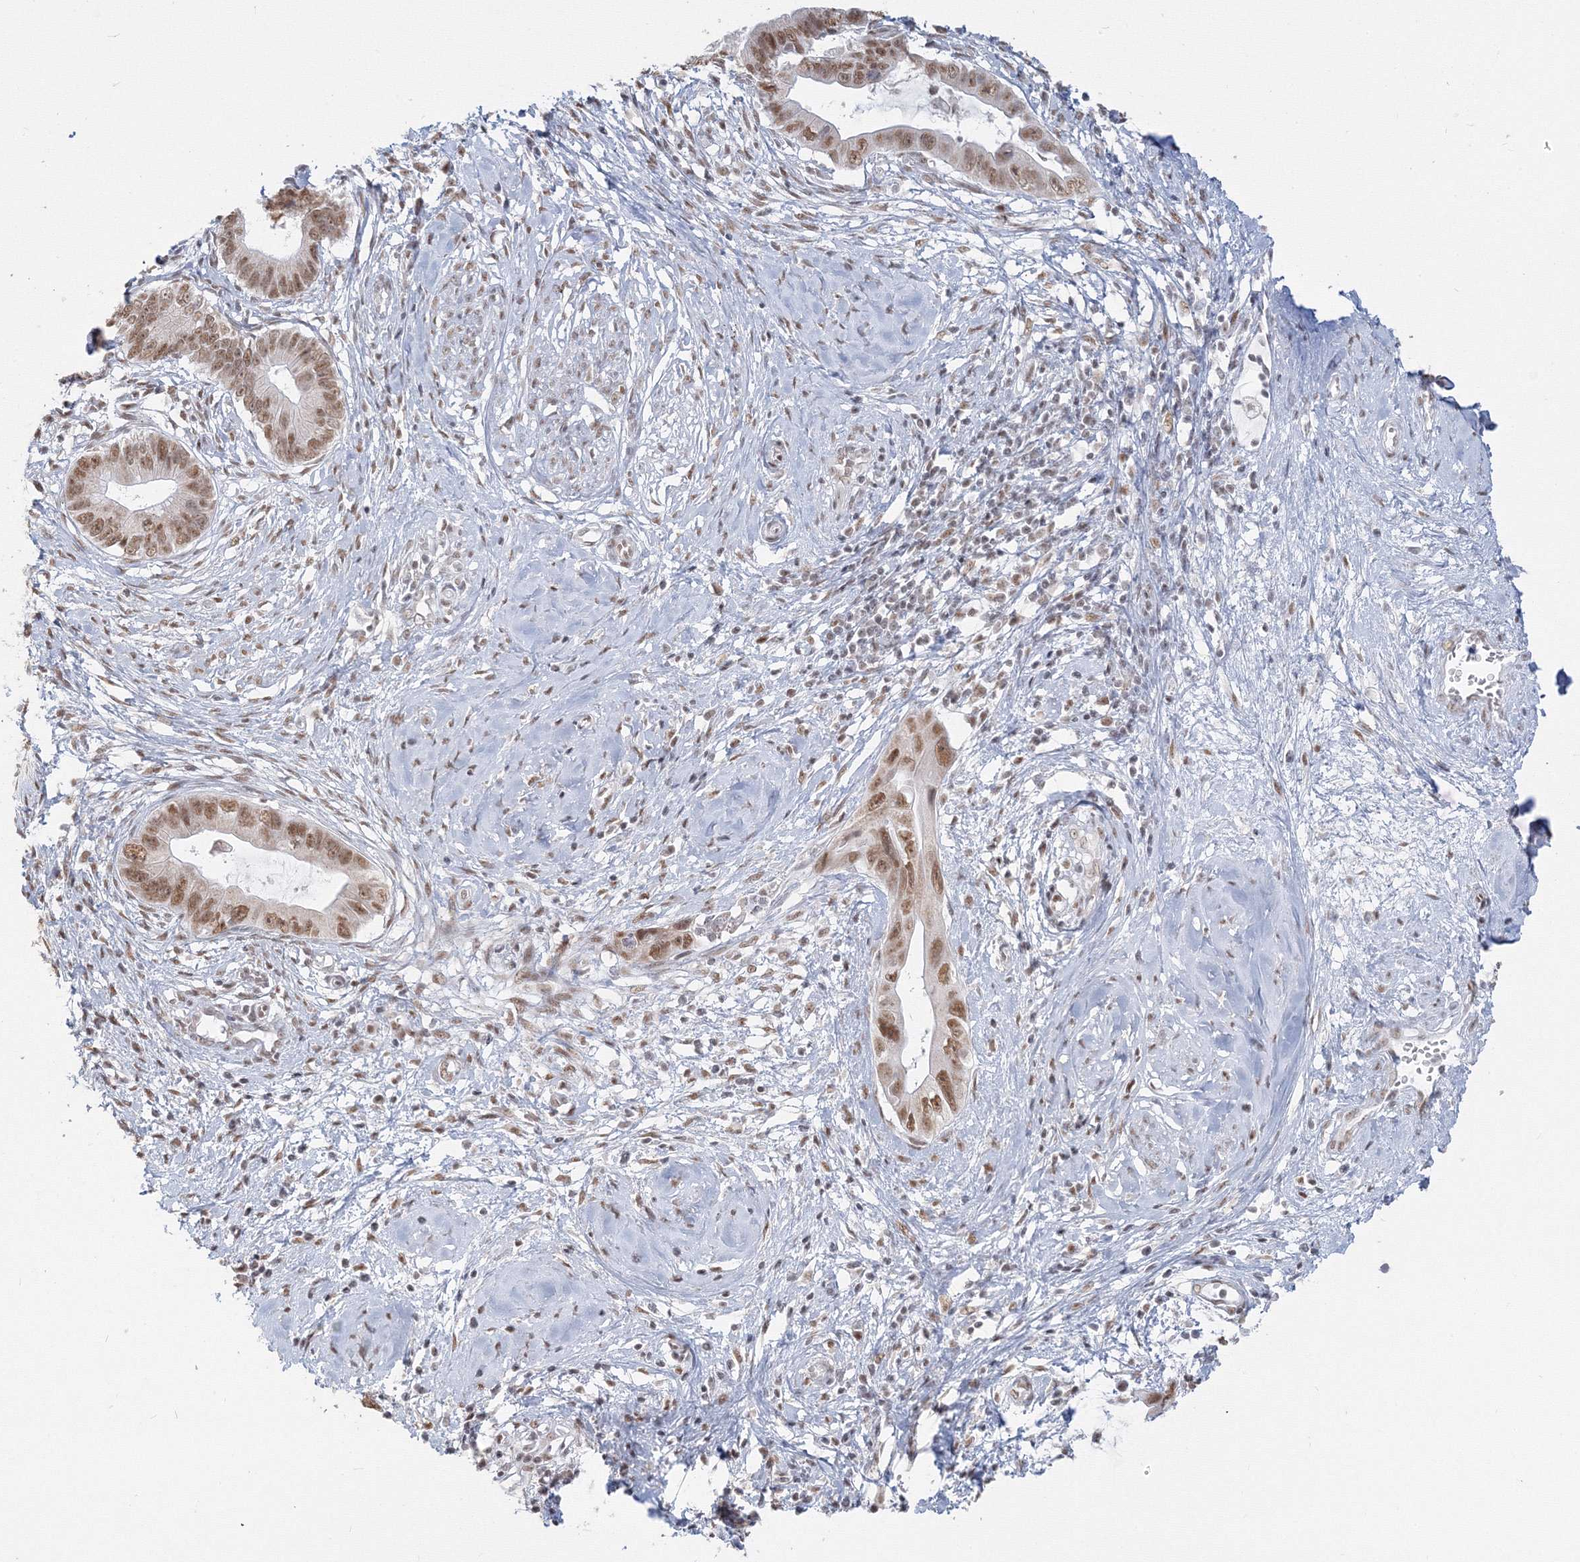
{"staining": {"intensity": "moderate", "quantity": ">75%", "location": "nuclear"}, "tissue": "cervical cancer", "cell_type": "Tumor cells", "image_type": "cancer", "snomed": [{"axis": "morphology", "description": "Adenocarcinoma, NOS"}, {"axis": "topography", "description": "Cervix"}], "caption": "Protein analysis of cervical cancer tissue demonstrates moderate nuclear positivity in about >75% of tumor cells.", "gene": "PPP4R2", "patient": {"sex": "female", "age": 44}}